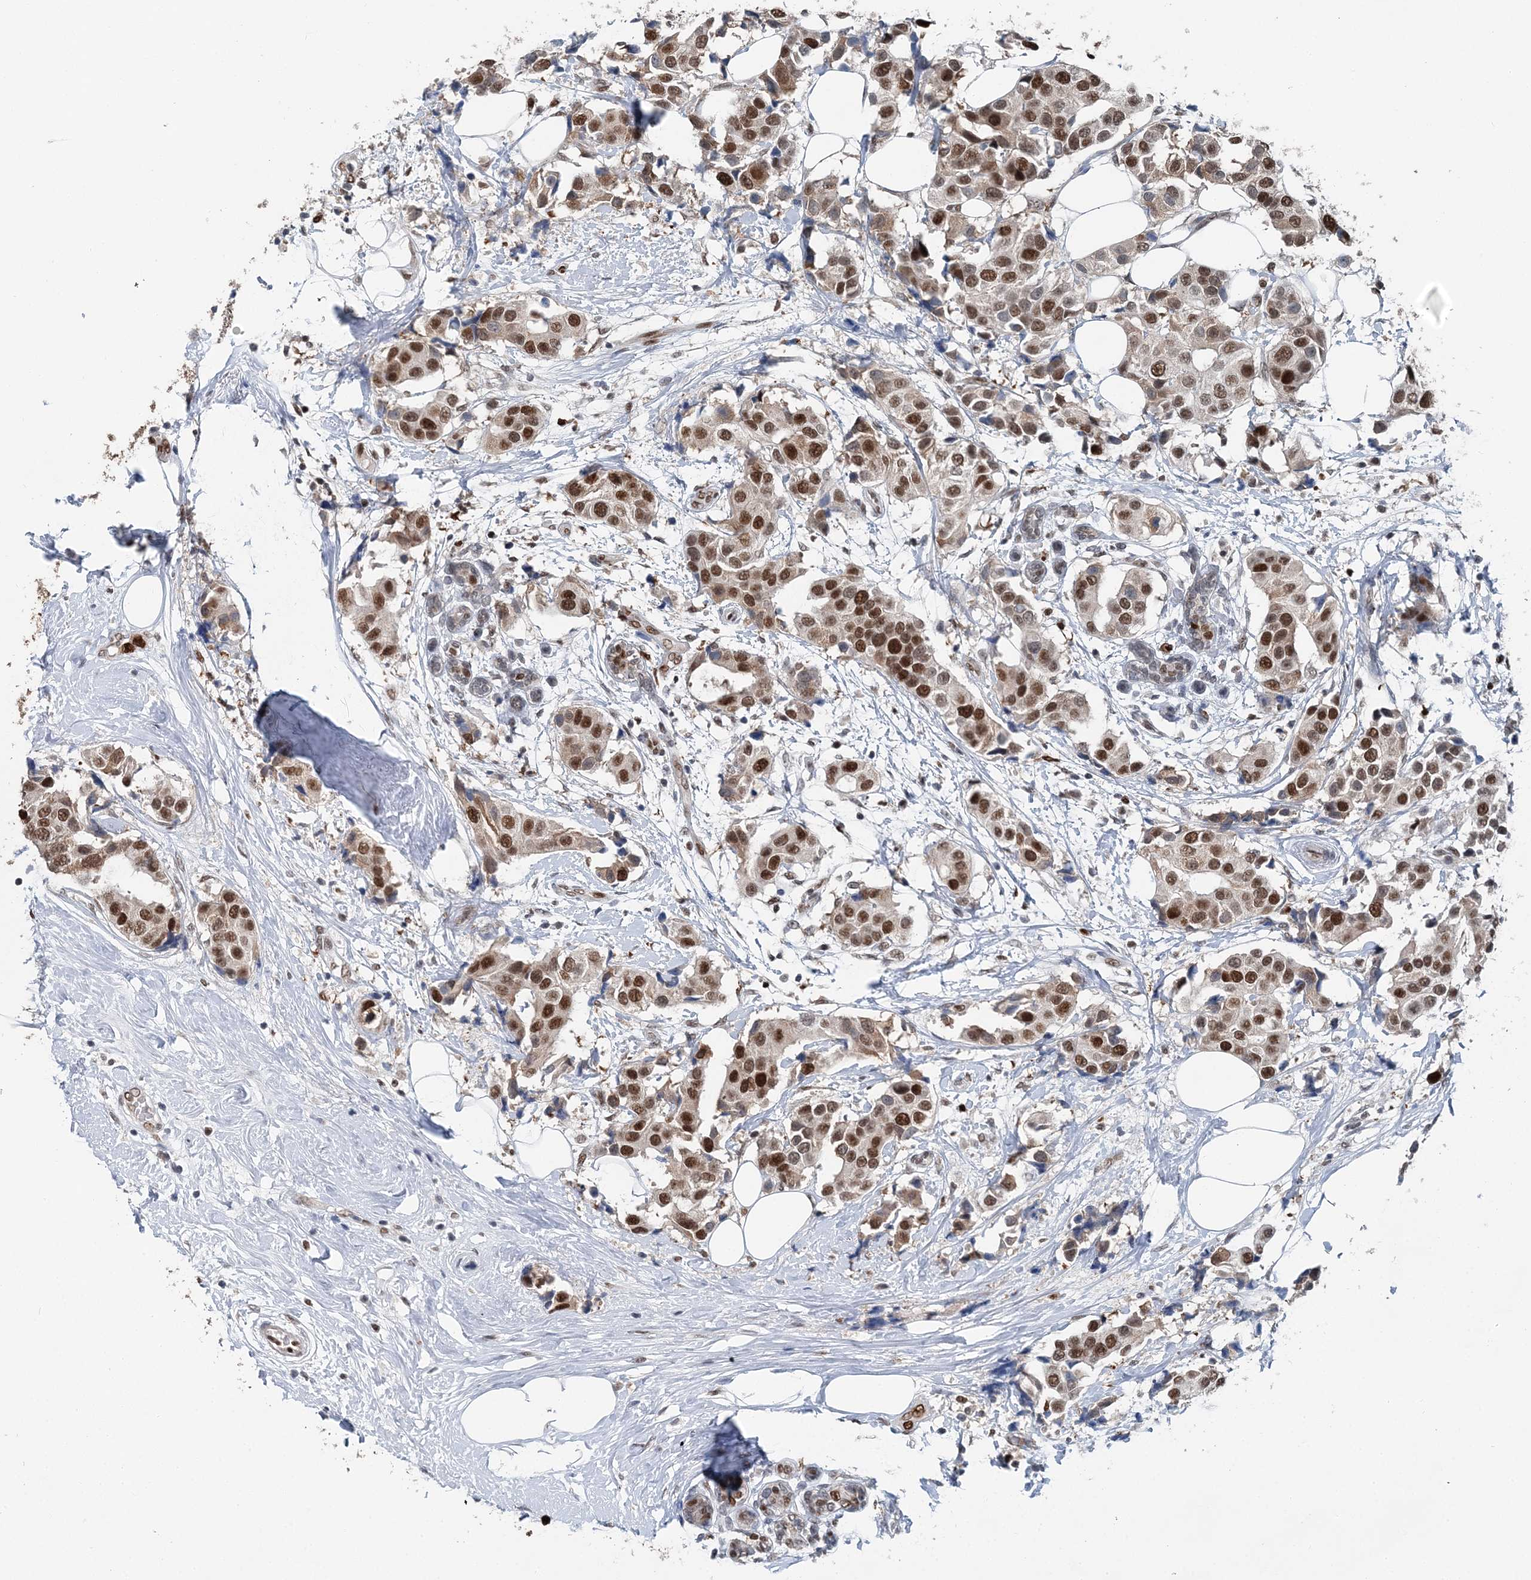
{"staining": {"intensity": "moderate", "quantity": ">75%", "location": "nuclear"}, "tissue": "breast cancer", "cell_type": "Tumor cells", "image_type": "cancer", "snomed": [{"axis": "morphology", "description": "Normal tissue, NOS"}, {"axis": "morphology", "description": "Duct carcinoma"}, {"axis": "topography", "description": "Breast"}], "caption": "The photomicrograph exhibits immunohistochemical staining of breast infiltrating ductal carcinoma. There is moderate nuclear staining is seen in approximately >75% of tumor cells.", "gene": "HAT1", "patient": {"sex": "female", "age": 39}}